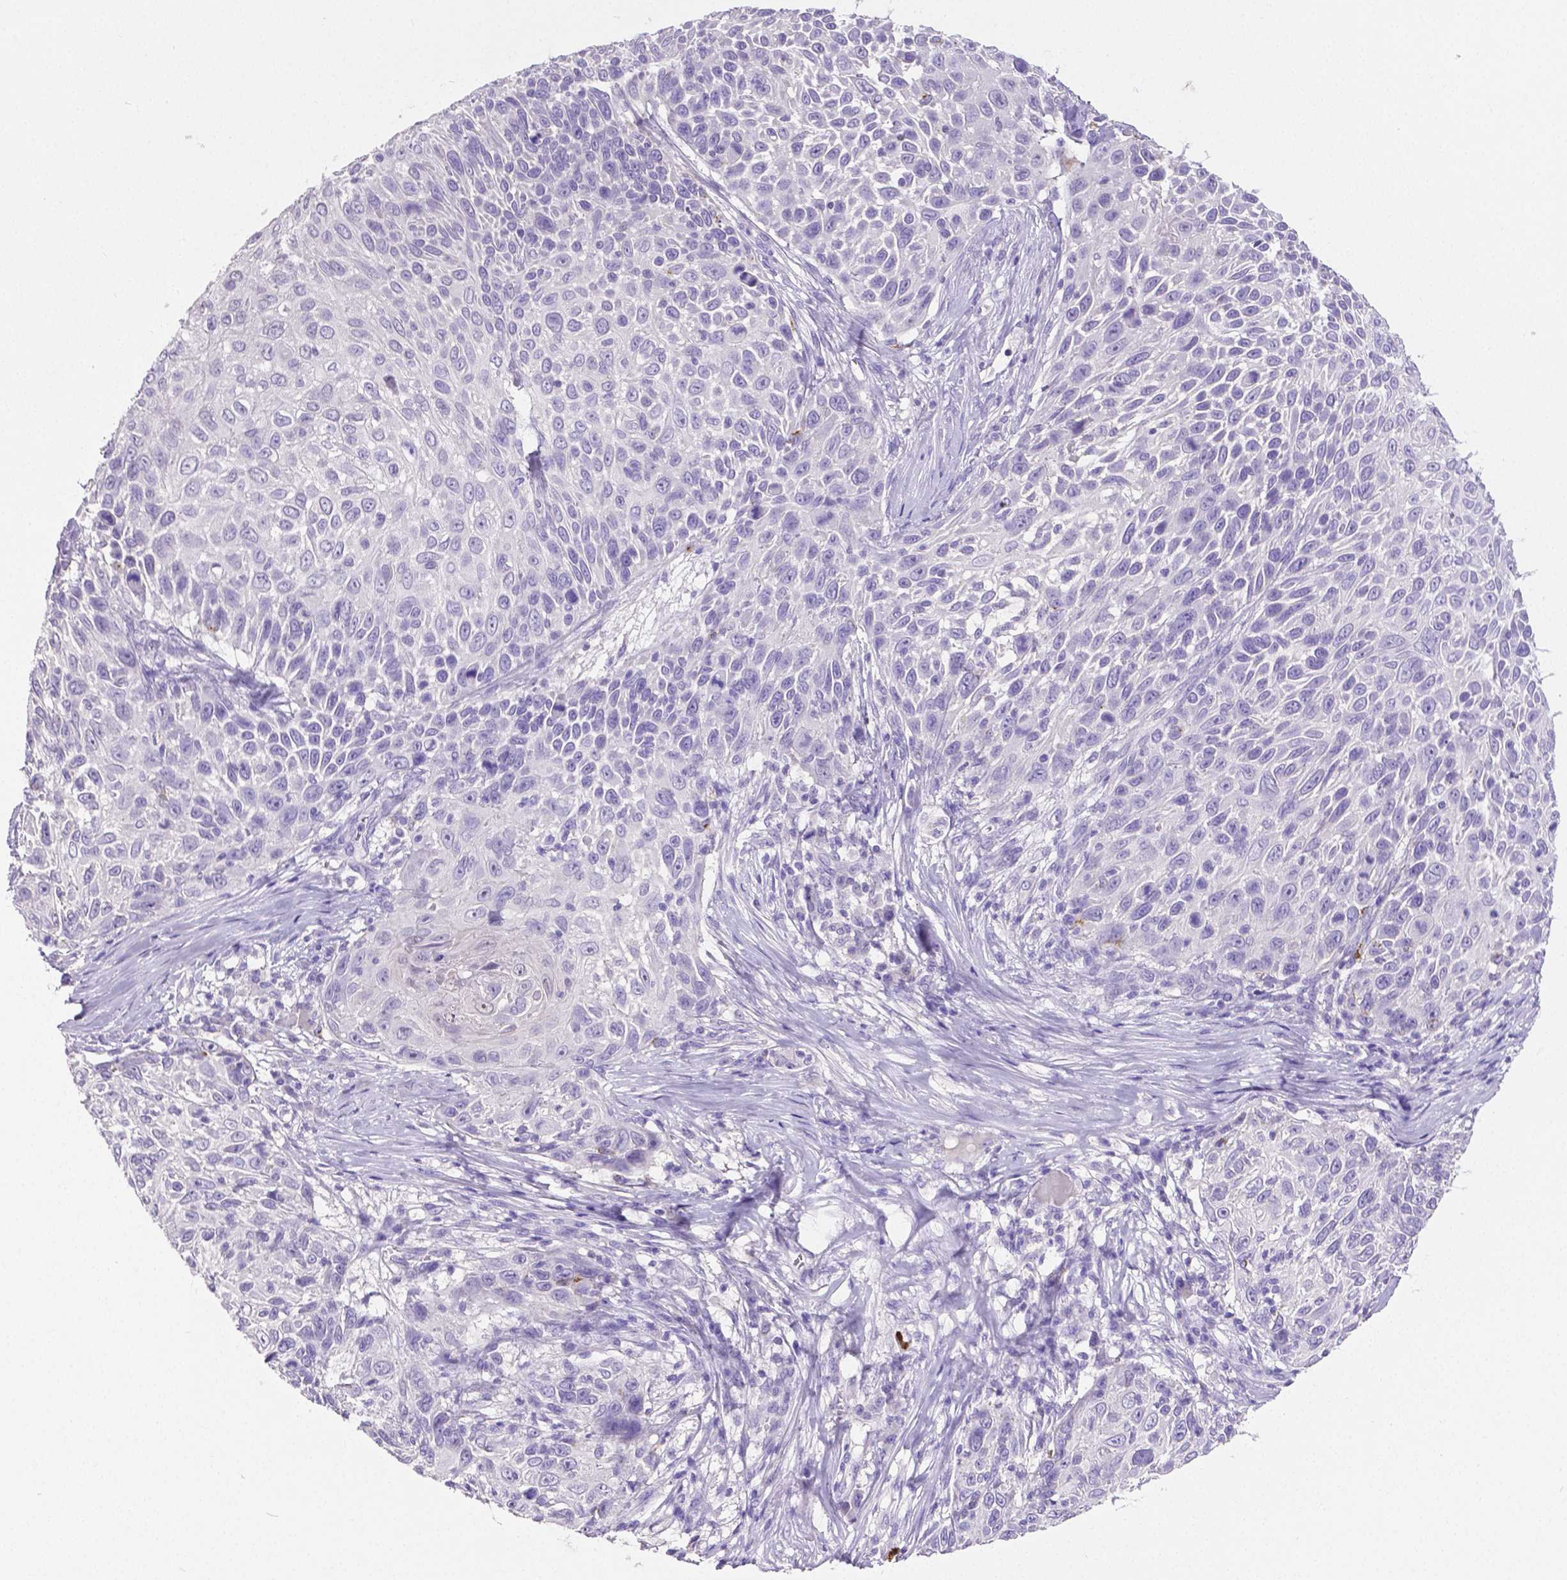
{"staining": {"intensity": "negative", "quantity": "none", "location": "none"}, "tissue": "skin cancer", "cell_type": "Tumor cells", "image_type": "cancer", "snomed": [{"axis": "morphology", "description": "Squamous cell carcinoma, NOS"}, {"axis": "topography", "description": "Skin"}], "caption": "Immunohistochemical staining of human skin cancer shows no significant positivity in tumor cells. Brightfield microscopy of IHC stained with DAB (brown) and hematoxylin (blue), captured at high magnification.", "gene": "MMP9", "patient": {"sex": "male", "age": 92}}